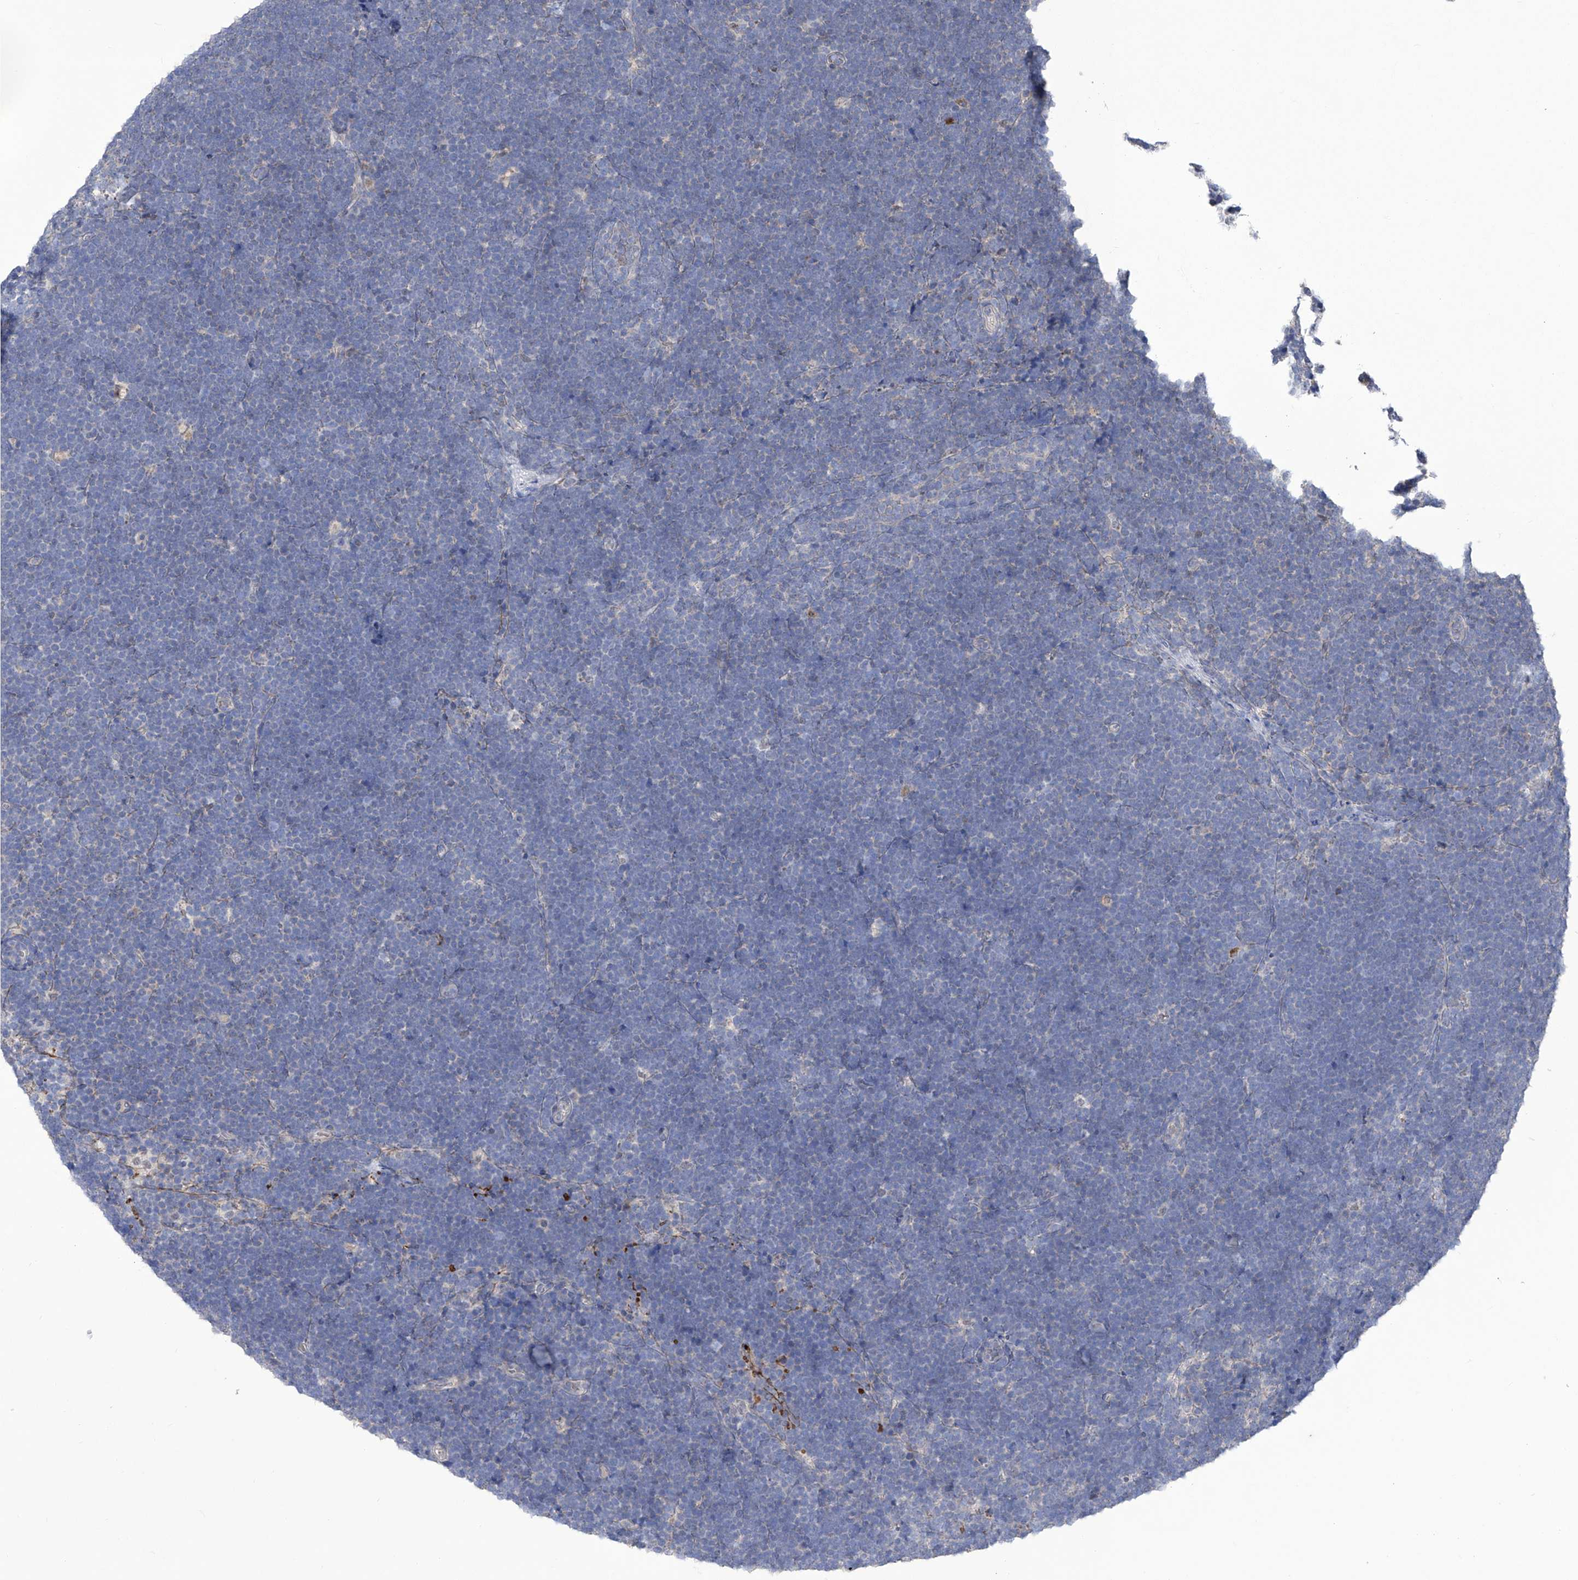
{"staining": {"intensity": "negative", "quantity": "none", "location": "none"}, "tissue": "lymphoma", "cell_type": "Tumor cells", "image_type": "cancer", "snomed": [{"axis": "morphology", "description": "Malignant lymphoma, non-Hodgkin's type, High grade"}, {"axis": "topography", "description": "Lymph node"}], "caption": "Lymphoma was stained to show a protein in brown. There is no significant staining in tumor cells.", "gene": "TXNIP", "patient": {"sex": "male", "age": 13}}